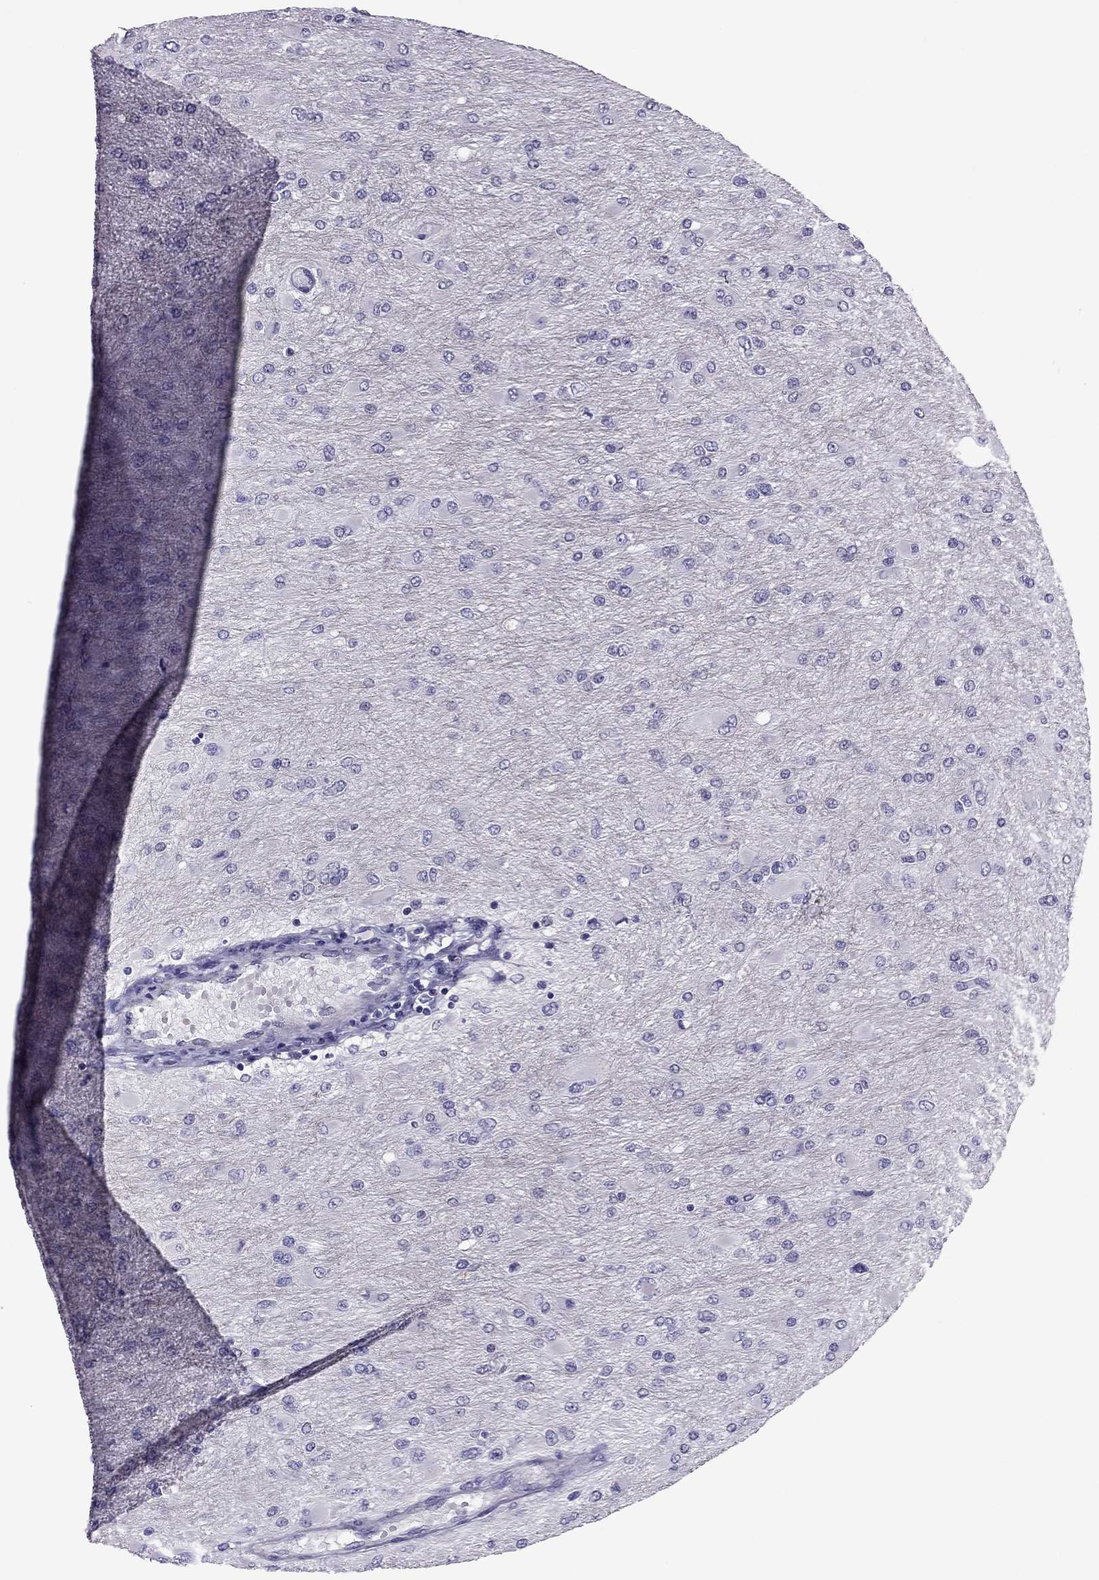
{"staining": {"intensity": "negative", "quantity": "none", "location": "none"}, "tissue": "glioma", "cell_type": "Tumor cells", "image_type": "cancer", "snomed": [{"axis": "morphology", "description": "Glioma, malignant, High grade"}, {"axis": "topography", "description": "Cerebral cortex"}], "caption": "High magnification brightfield microscopy of glioma stained with DAB (brown) and counterstained with hematoxylin (blue): tumor cells show no significant expression.", "gene": "SLC16A8", "patient": {"sex": "female", "age": 36}}